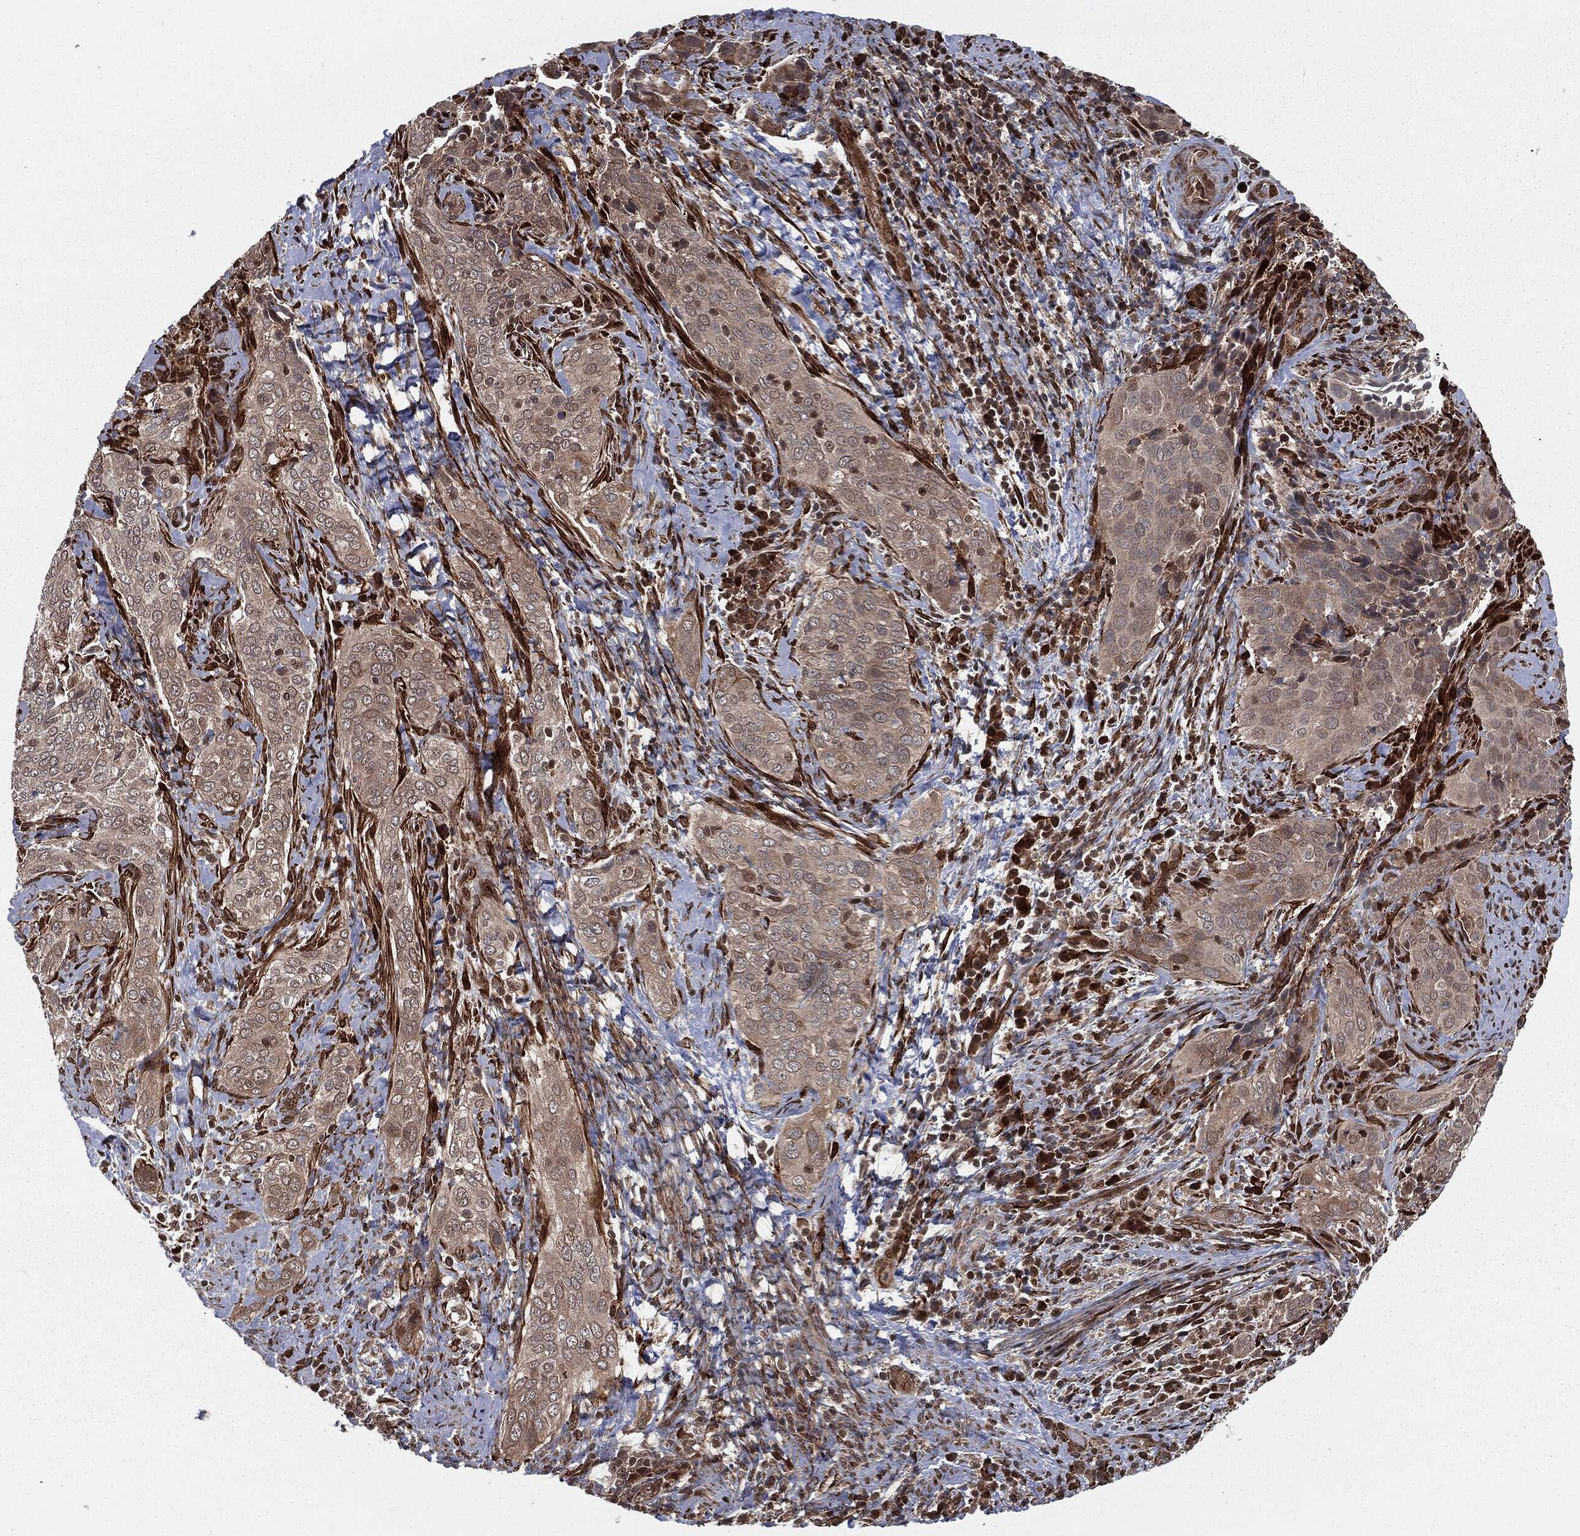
{"staining": {"intensity": "weak", "quantity": ">75%", "location": "cytoplasmic/membranous,nuclear"}, "tissue": "cervical cancer", "cell_type": "Tumor cells", "image_type": "cancer", "snomed": [{"axis": "morphology", "description": "Squamous cell carcinoma, NOS"}, {"axis": "topography", "description": "Cervix"}], "caption": "The immunohistochemical stain shows weak cytoplasmic/membranous and nuclear expression in tumor cells of squamous cell carcinoma (cervical) tissue.", "gene": "RANBP9", "patient": {"sex": "female", "age": 38}}